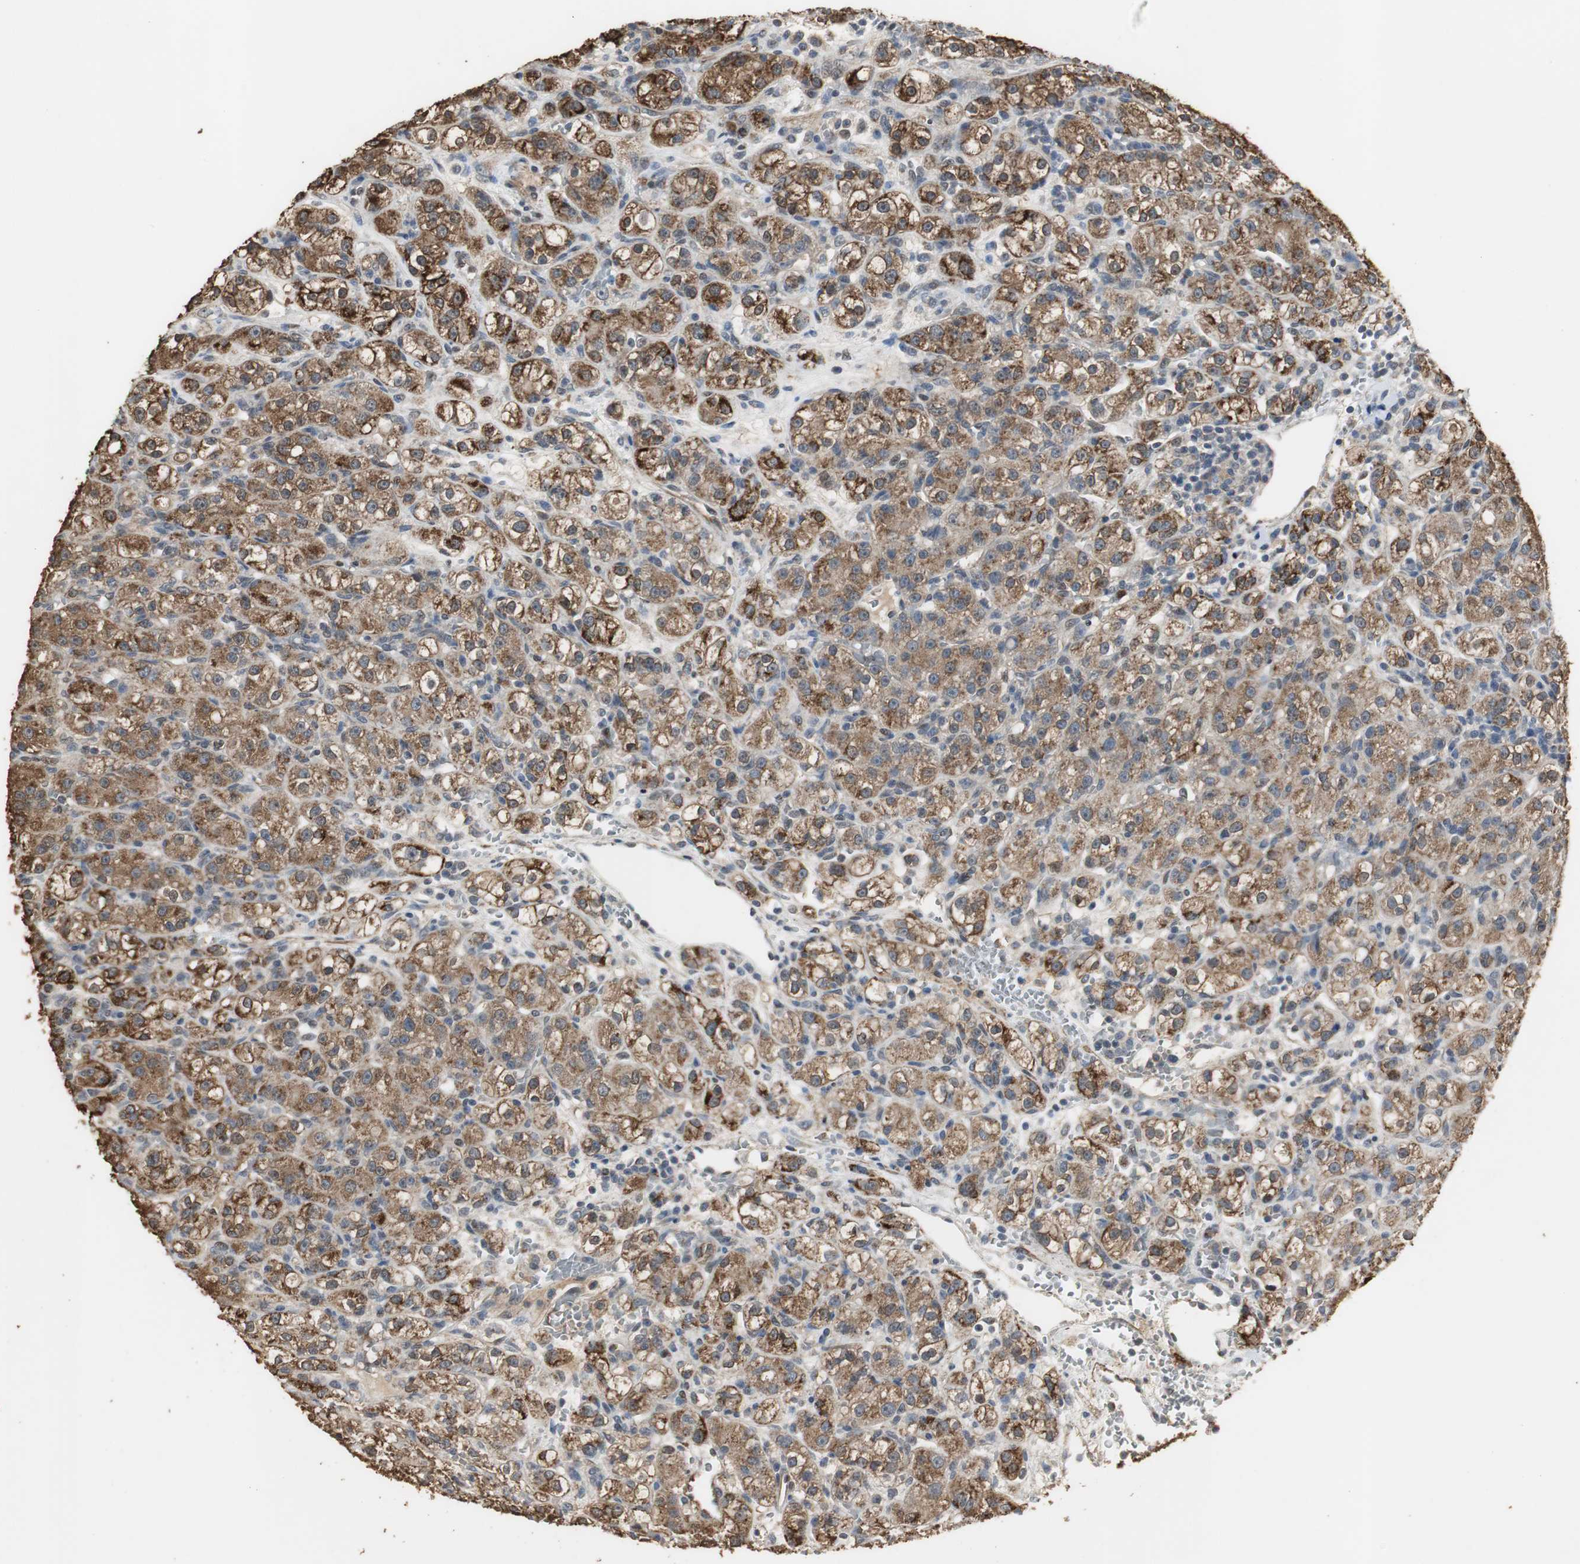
{"staining": {"intensity": "moderate", "quantity": ">75%", "location": "cytoplasmic/membranous"}, "tissue": "renal cancer", "cell_type": "Tumor cells", "image_type": "cancer", "snomed": [{"axis": "morphology", "description": "Normal tissue, NOS"}, {"axis": "morphology", "description": "Adenocarcinoma, NOS"}, {"axis": "topography", "description": "Kidney"}], "caption": "Moderate cytoplasmic/membranous protein expression is identified in about >75% of tumor cells in renal cancer (adenocarcinoma).", "gene": "JTB", "patient": {"sex": "male", "age": 61}}